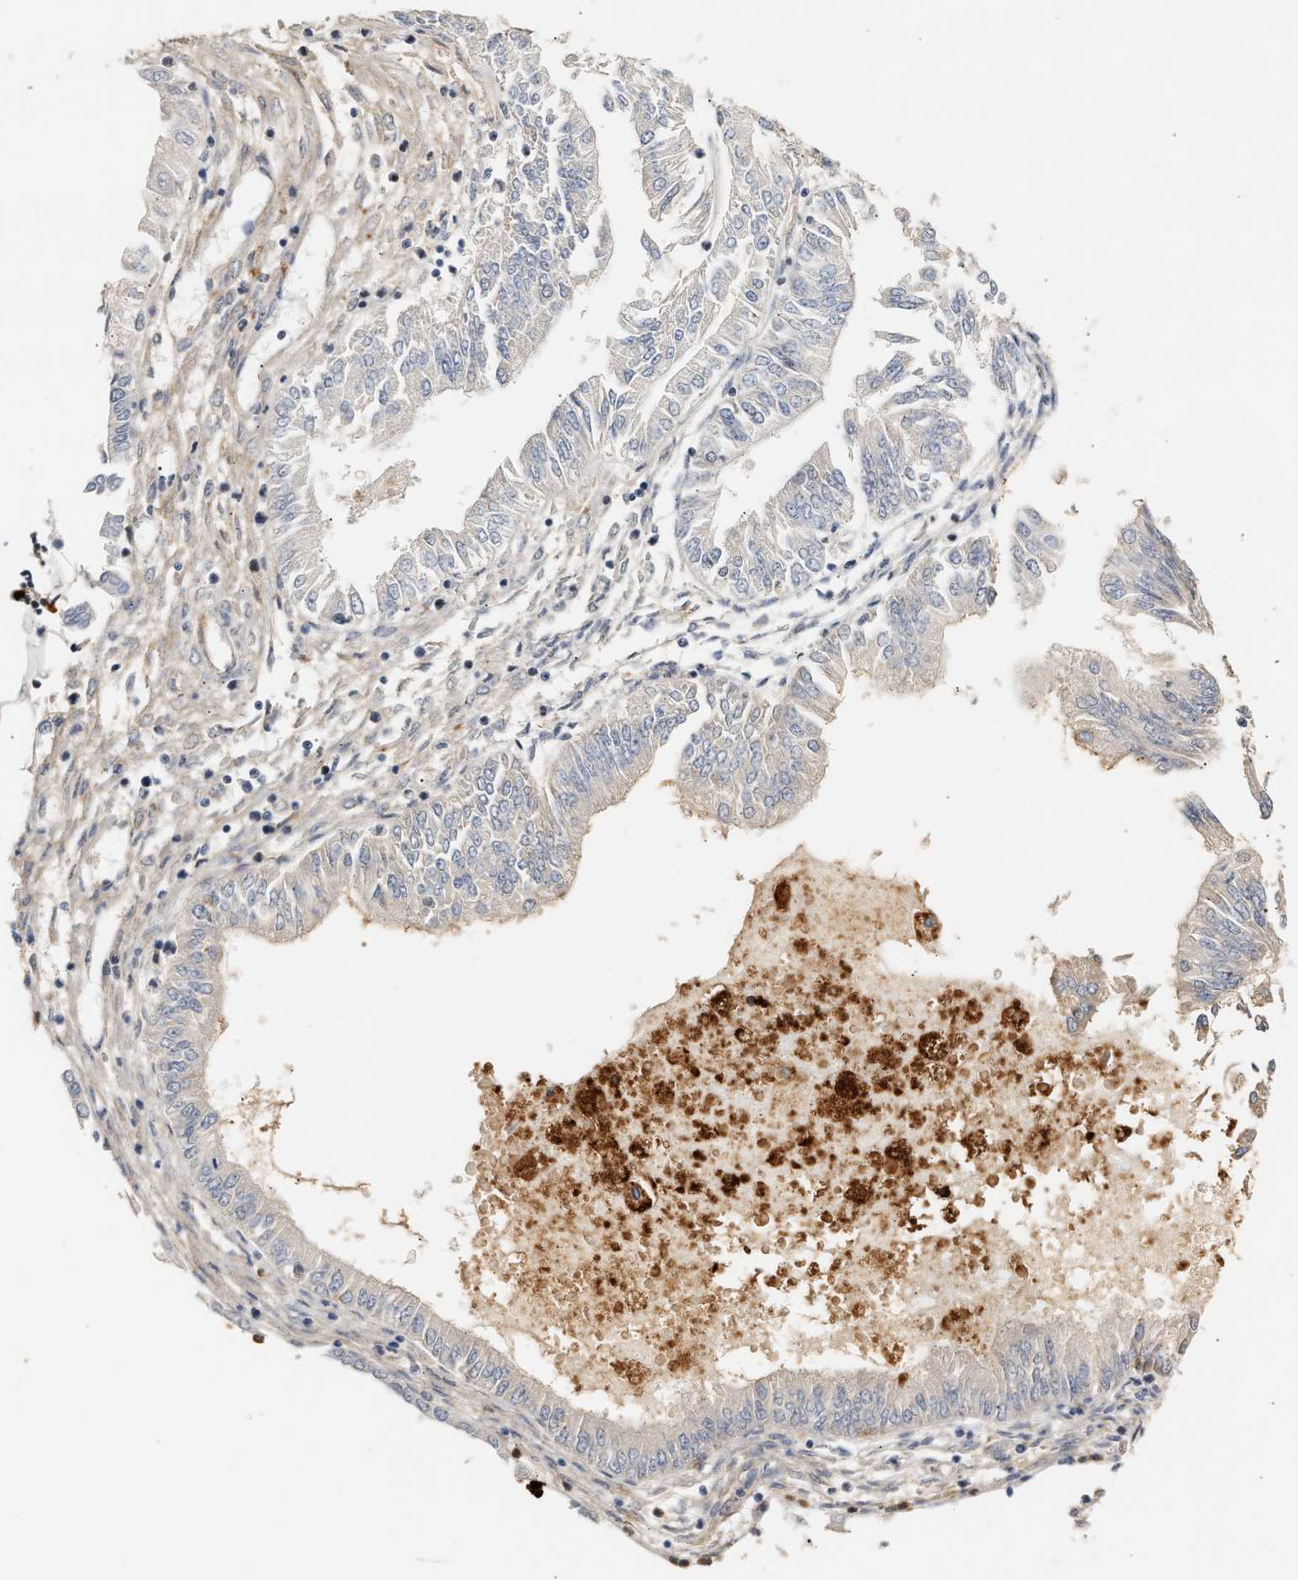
{"staining": {"intensity": "negative", "quantity": "none", "location": "none"}, "tissue": "endometrial cancer", "cell_type": "Tumor cells", "image_type": "cancer", "snomed": [{"axis": "morphology", "description": "Adenocarcinoma, NOS"}, {"axis": "topography", "description": "Endometrium"}], "caption": "A micrograph of endometrial cancer (adenocarcinoma) stained for a protein exhibits no brown staining in tumor cells. (Brightfield microscopy of DAB (3,3'-diaminobenzidine) immunohistochemistry (IHC) at high magnification).", "gene": "PLXND1", "patient": {"sex": "female", "age": 53}}